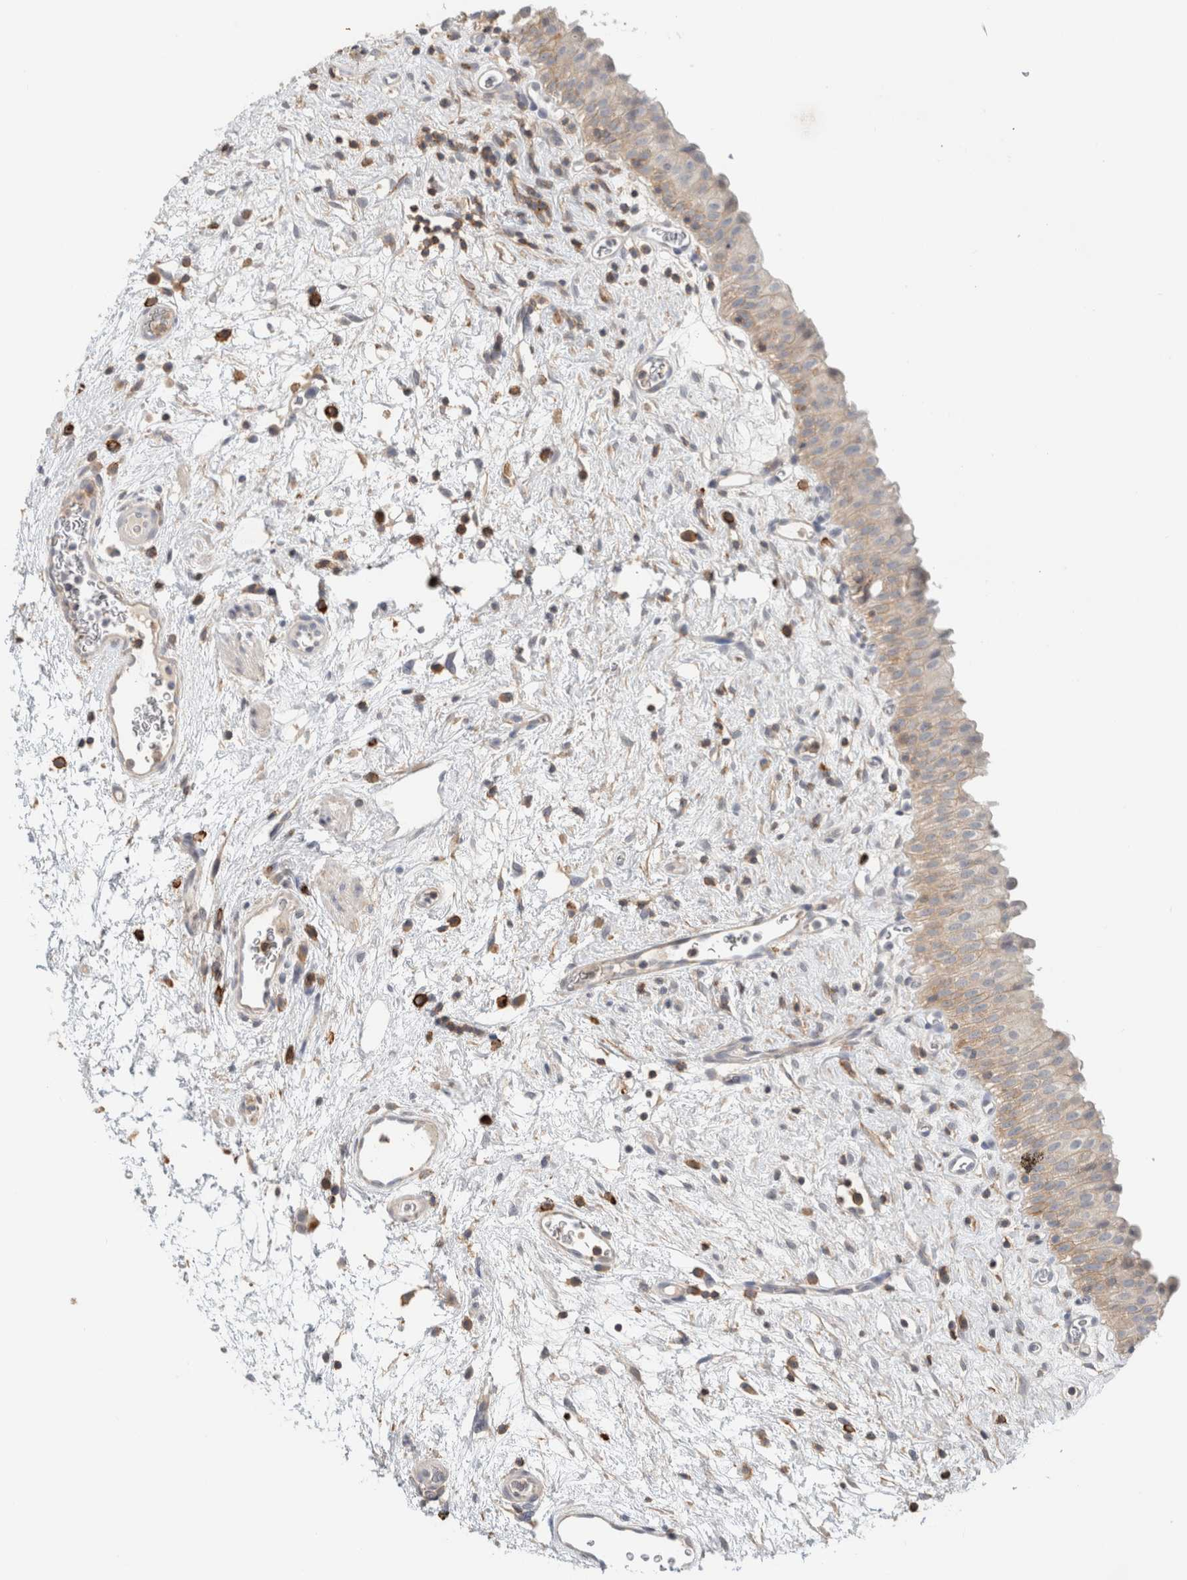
{"staining": {"intensity": "weak", "quantity": "<25%", "location": "cytoplasmic/membranous"}, "tissue": "urinary bladder", "cell_type": "Urothelial cells", "image_type": "normal", "snomed": [{"axis": "morphology", "description": "Normal tissue, NOS"}, {"axis": "topography", "description": "Urinary bladder"}], "caption": "Human urinary bladder stained for a protein using immunohistochemistry (IHC) displays no expression in urothelial cells.", "gene": "ERCC6L2", "patient": {"sex": "male", "age": 82}}